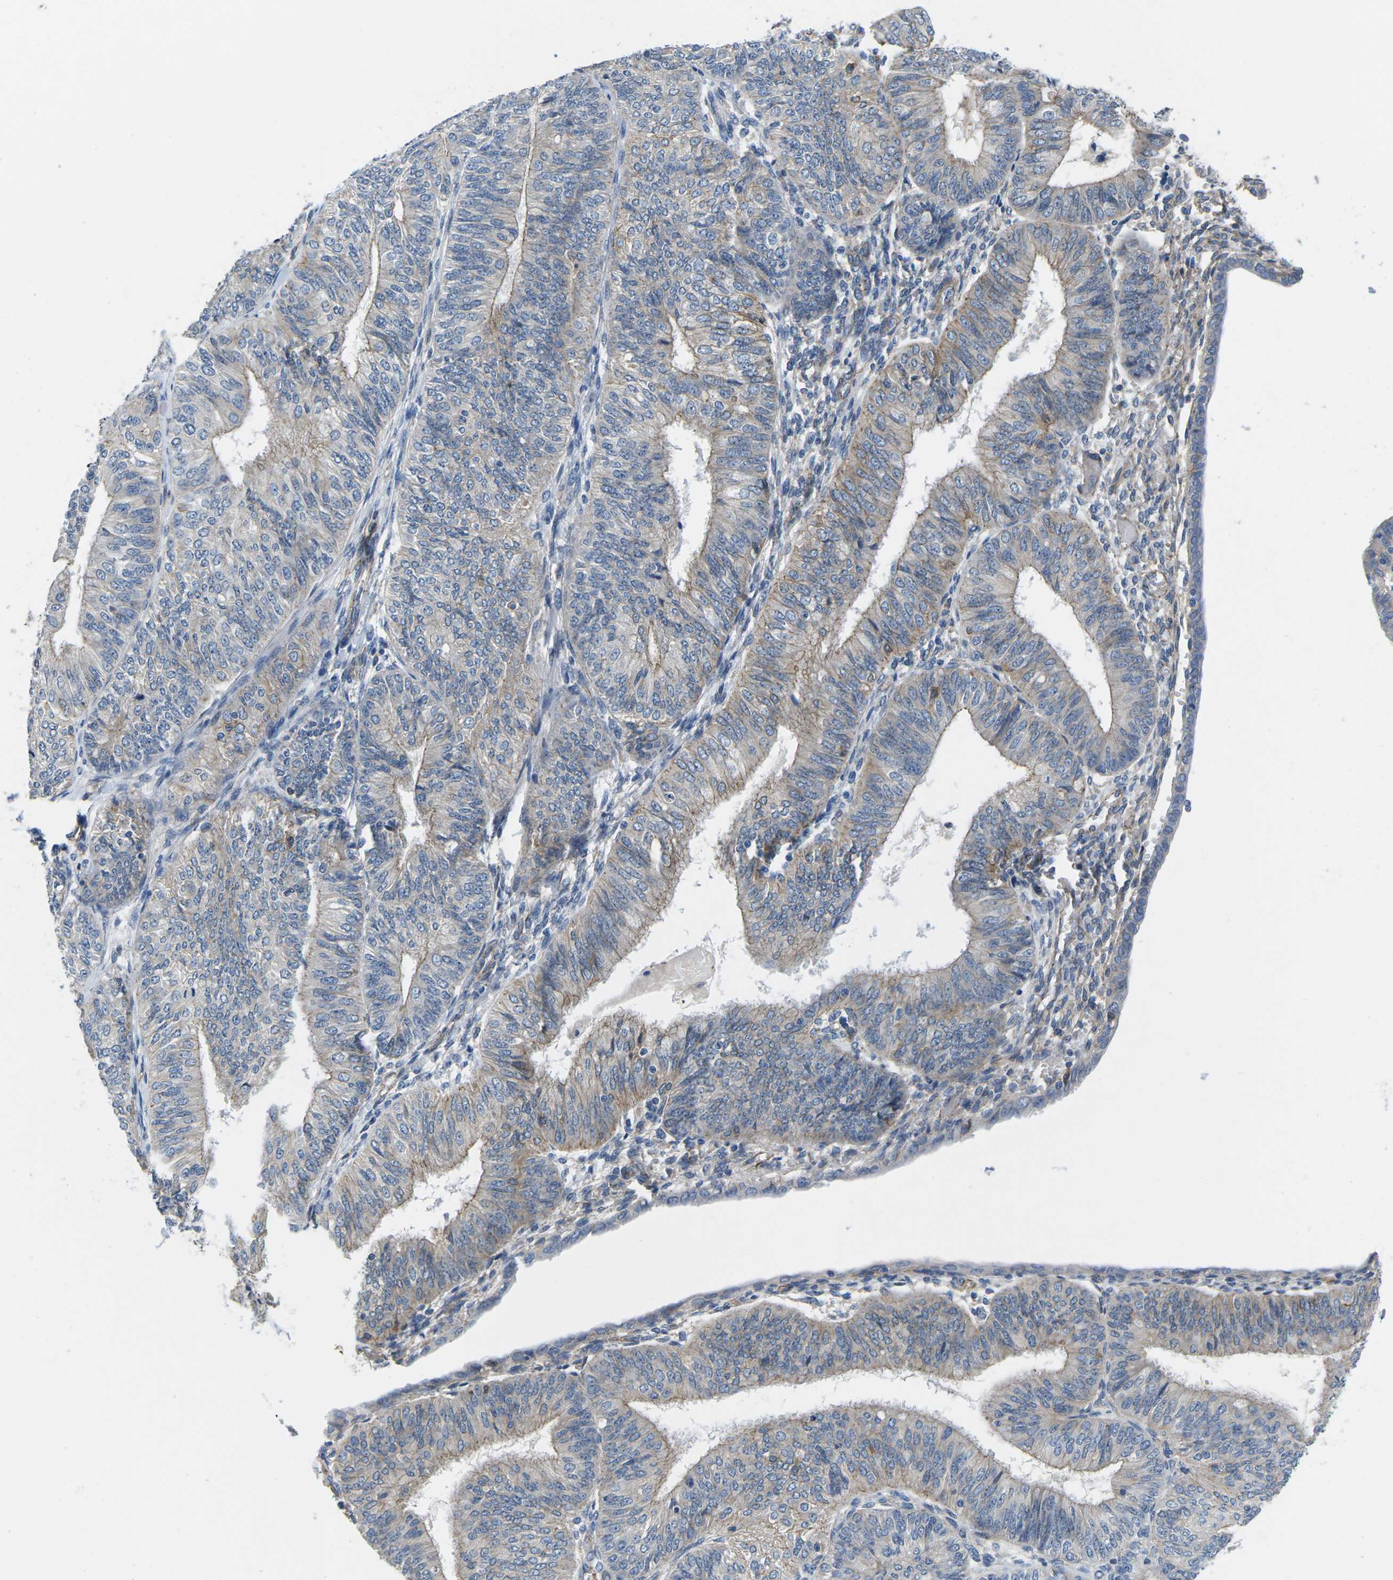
{"staining": {"intensity": "weak", "quantity": "25%-75%", "location": "cytoplasmic/membranous"}, "tissue": "endometrial cancer", "cell_type": "Tumor cells", "image_type": "cancer", "snomed": [{"axis": "morphology", "description": "Adenocarcinoma, NOS"}, {"axis": "topography", "description": "Endometrium"}], "caption": "Immunohistochemical staining of human endometrial cancer shows low levels of weak cytoplasmic/membranous protein positivity in about 25%-75% of tumor cells.", "gene": "CTNND1", "patient": {"sex": "female", "age": 58}}